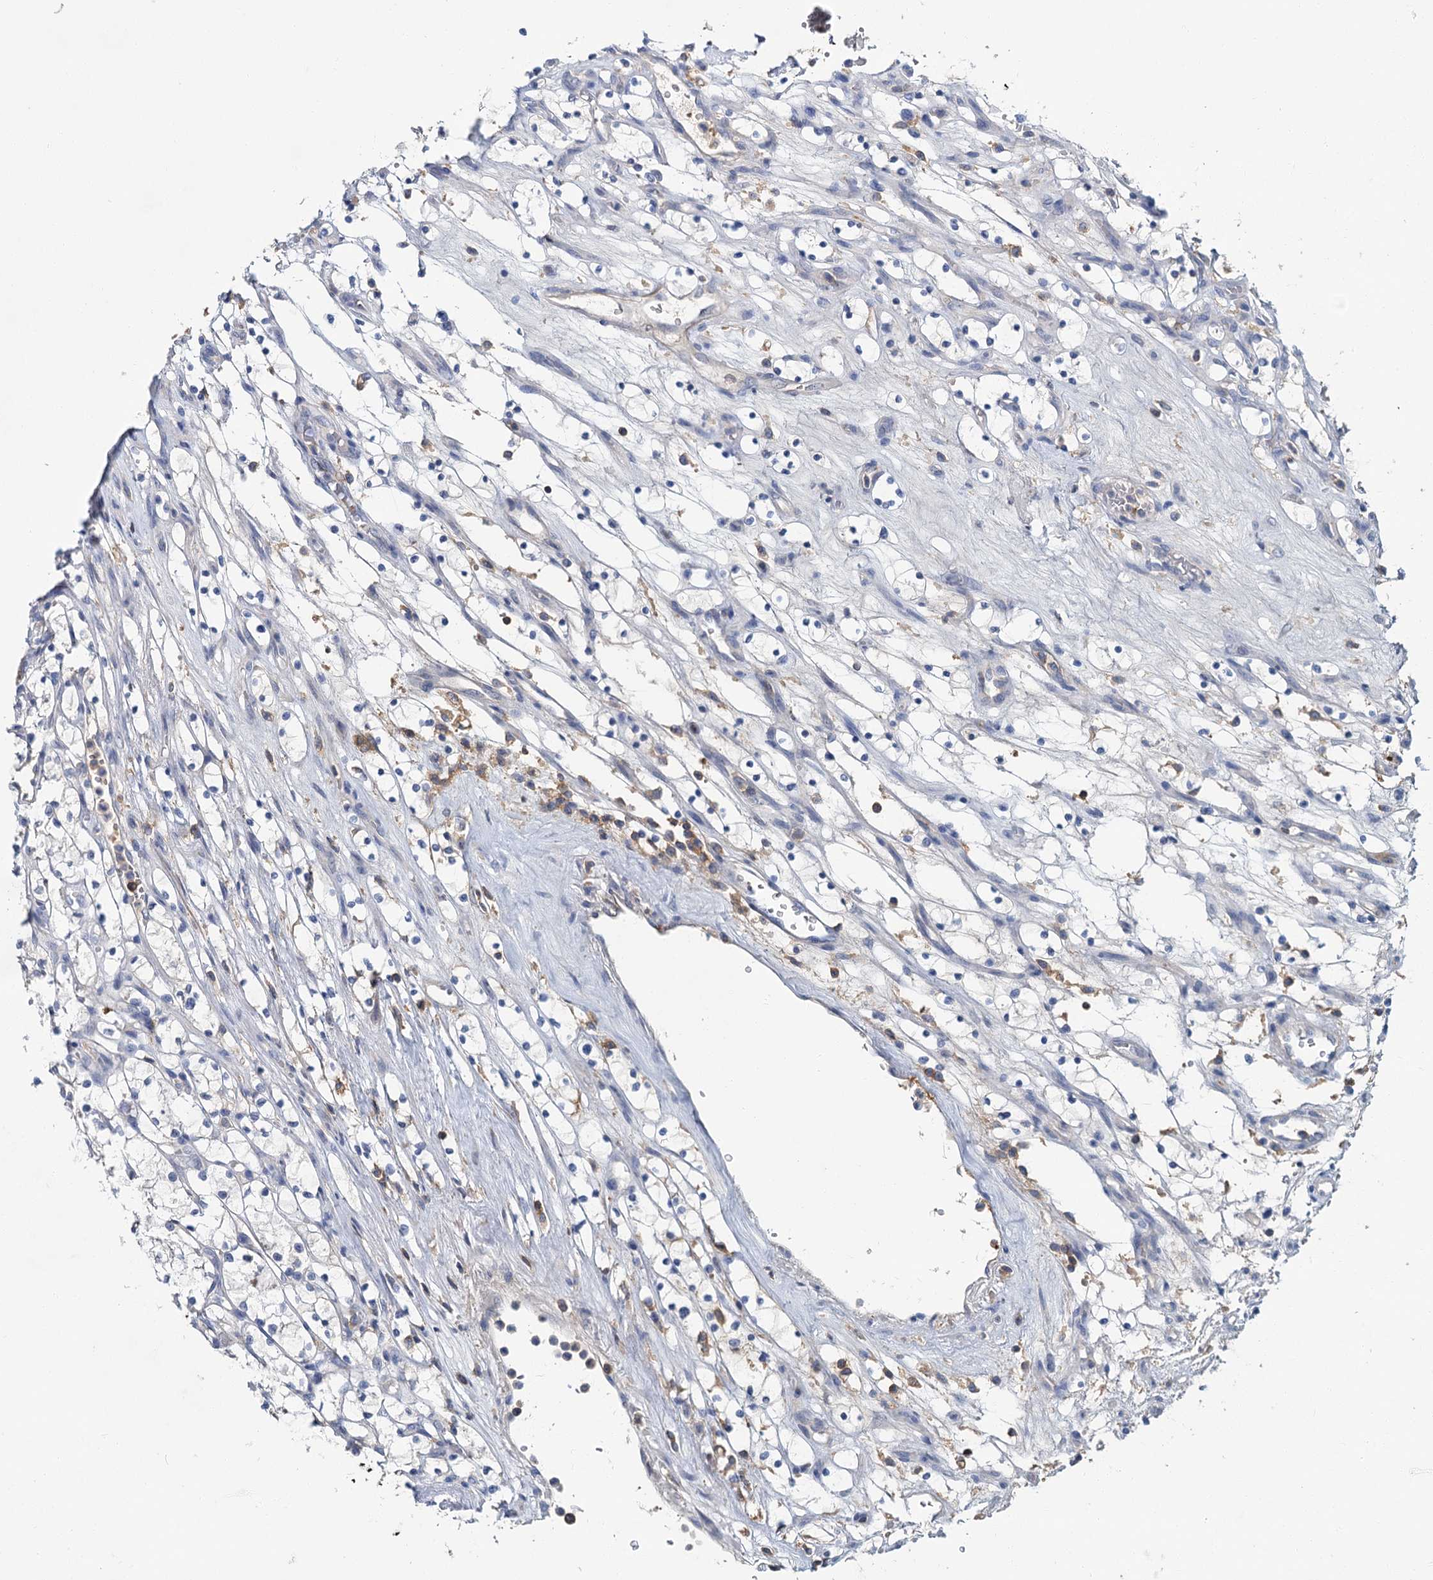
{"staining": {"intensity": "negative", "quantity": "none", "location": "none"}, "tissue": "renal cancer", "cell_type": "Tumor cells", "image_type": "cancer", "snomed": [{"axis": "morphology", "description": "Adenocarcinoma, NOS"}, {"axis": "topography", "description": "Kidney"}], "caption": "DAB immunohistochemical staining of renal cancer (adenocarcinoma) displays no significant positivity in tumor cells.", "gene": "FGFR2", "patient": {"sex": "female", "age": 69}}